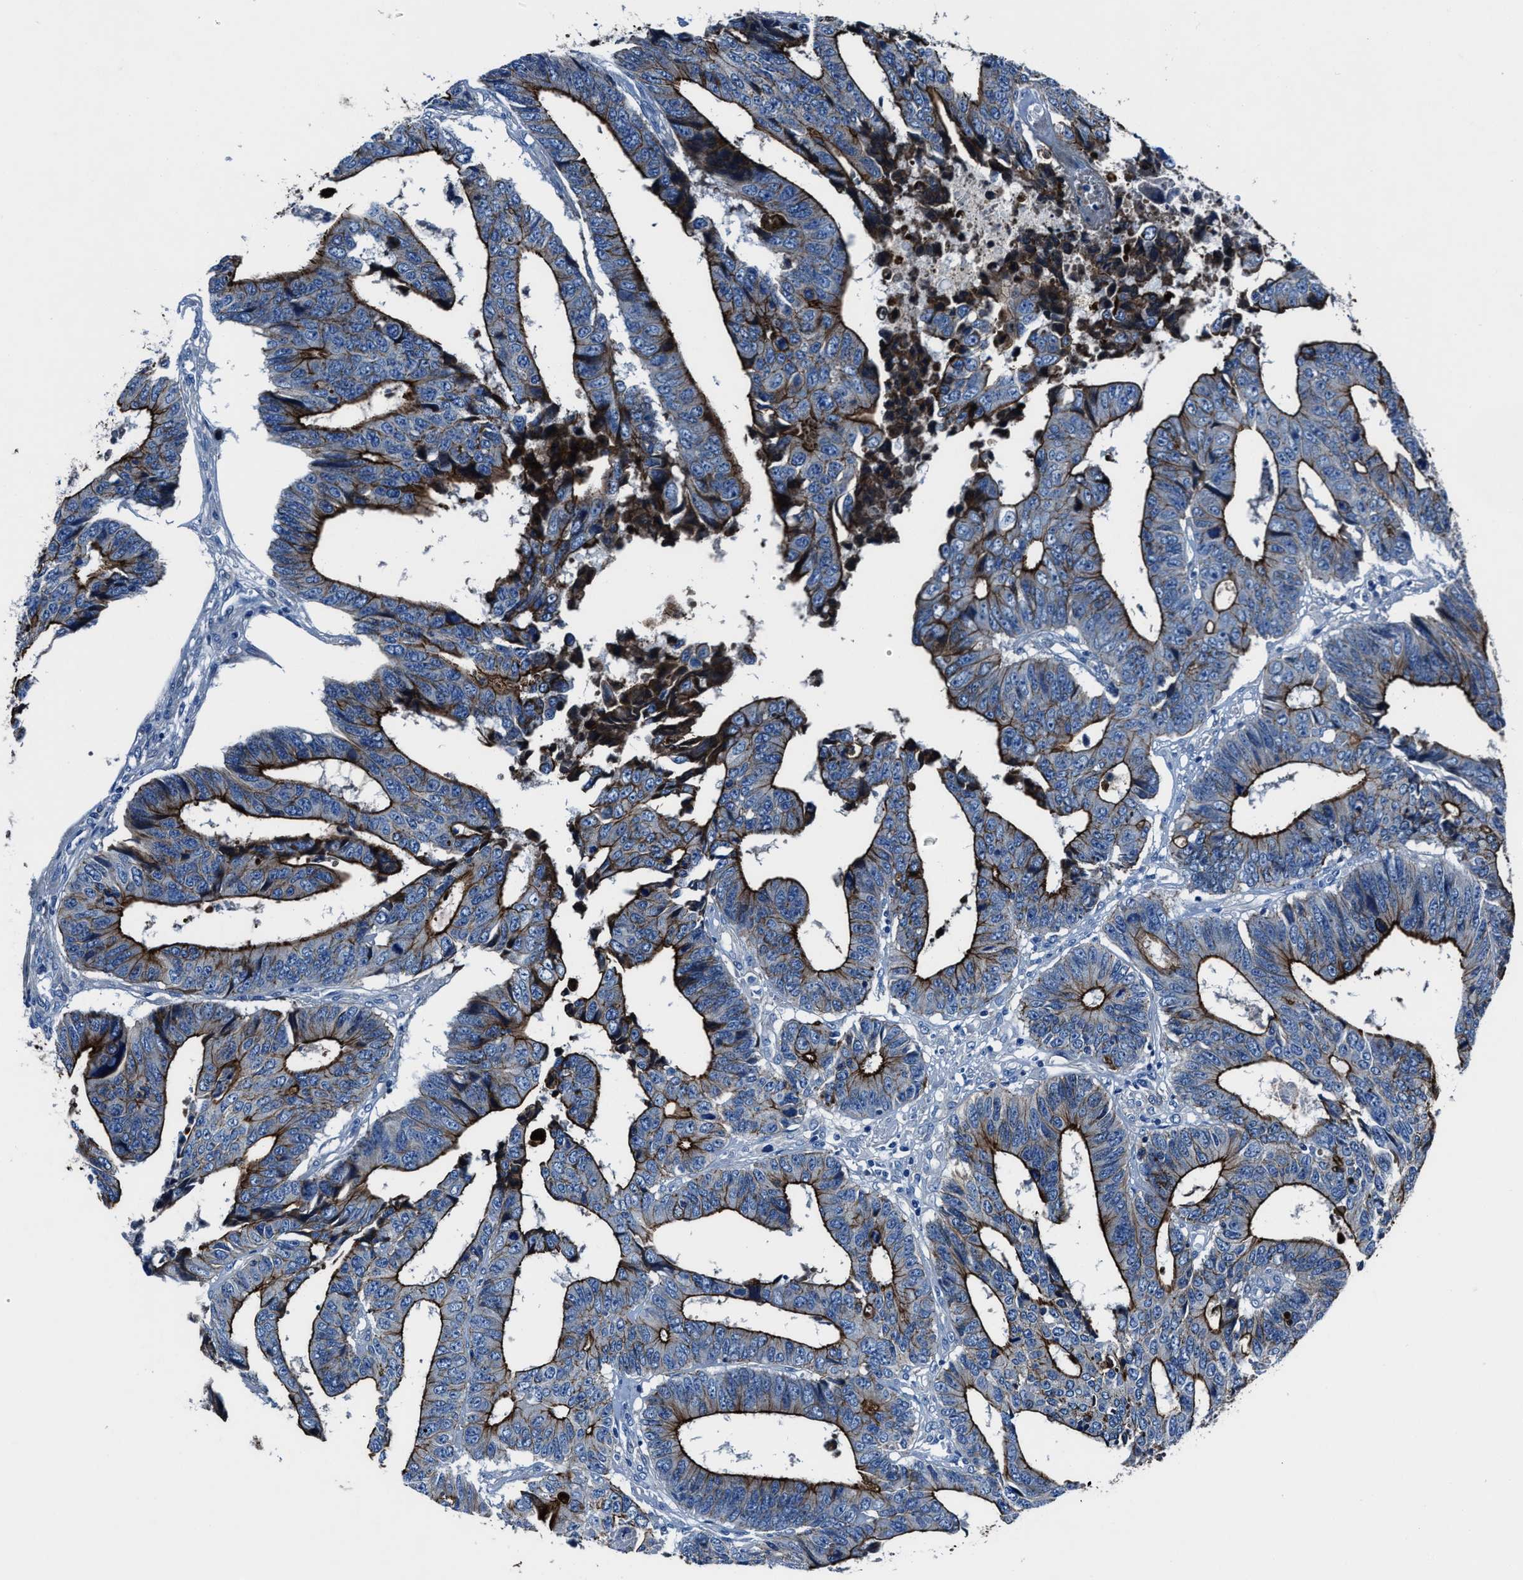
{"staining": {"intensity": "strong", "quantity": ">75%", "location": "cytoplasmic/membranous"}, "tissue": "colorectal cancer", "cell_type": "Tumor cells", "image_type": "cancer", "snomed": [{"axis": "morphology", "description": "Adenocarcinoma, NOS"}, {"axis": "topography", "description": "Rectum"}], "caption": "IHC (DAB) staining of human colorectal adenocarcinoma demonstrates strong cytoplasmic/membranous protein positivity in about >75% of tumor cells.", "gene": "LMO7", "patient": {"sex": "male", "age": 84}}